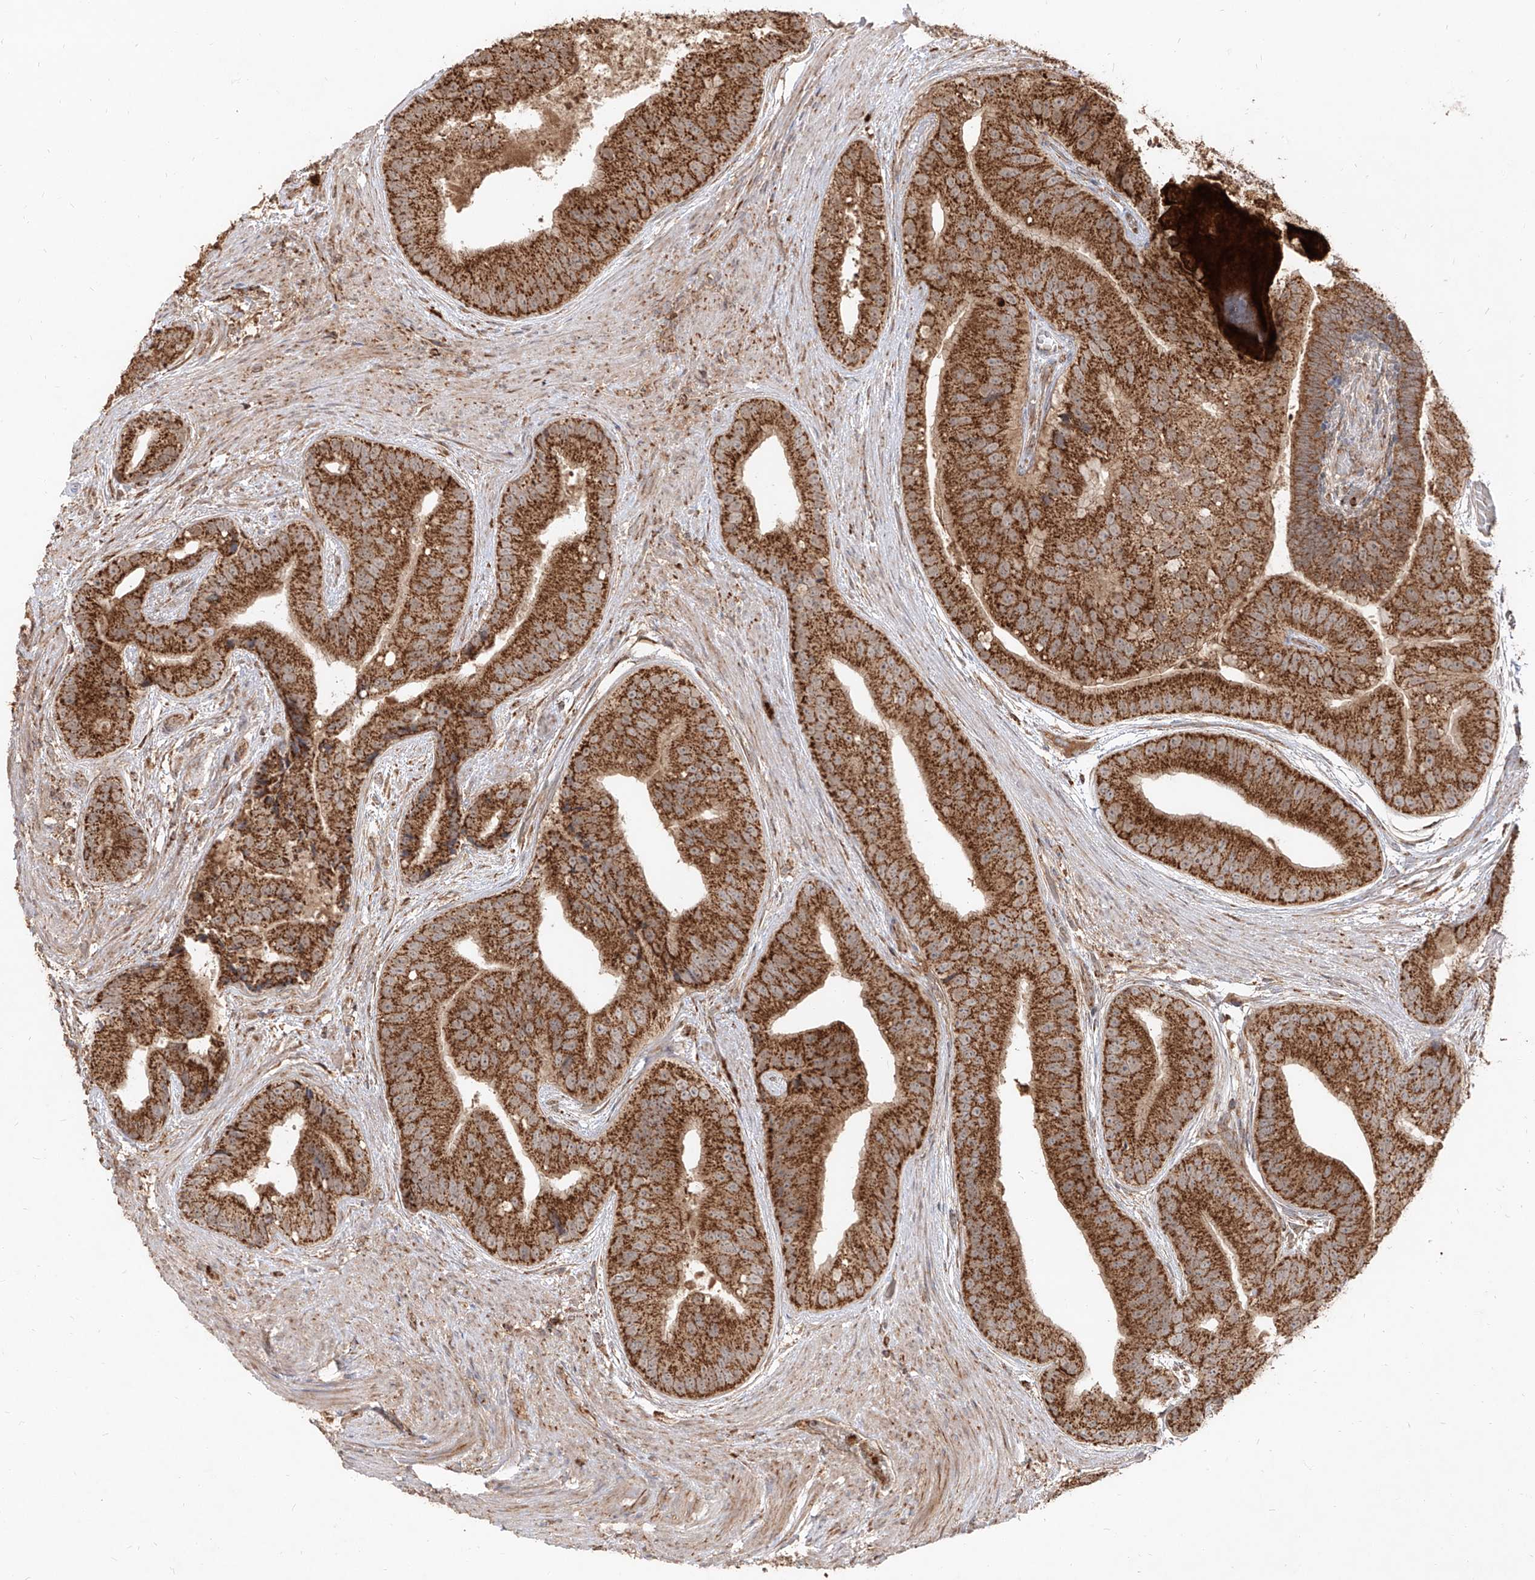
{"staining": {"intensity": "strong", "quantity": ">75%", "location": "cytoplasmic/membranous"}, "tissue": "prostate cancer", "cell_type": "Tumor cells", "image_type": "cancer", "snomed": [{"axis": "morphology", "description": "Adenocarcinoma, High grade"}, {"axis": "topography", "description": "Prostate"}], "caption": "Protein analysis of prostate cancer tissue demonstrates strong cytoplasmic/membranous staining in approximately >75% of tumor cells.", "gene": "AIM2", "patient": {"sex": "male", "age": 70}}